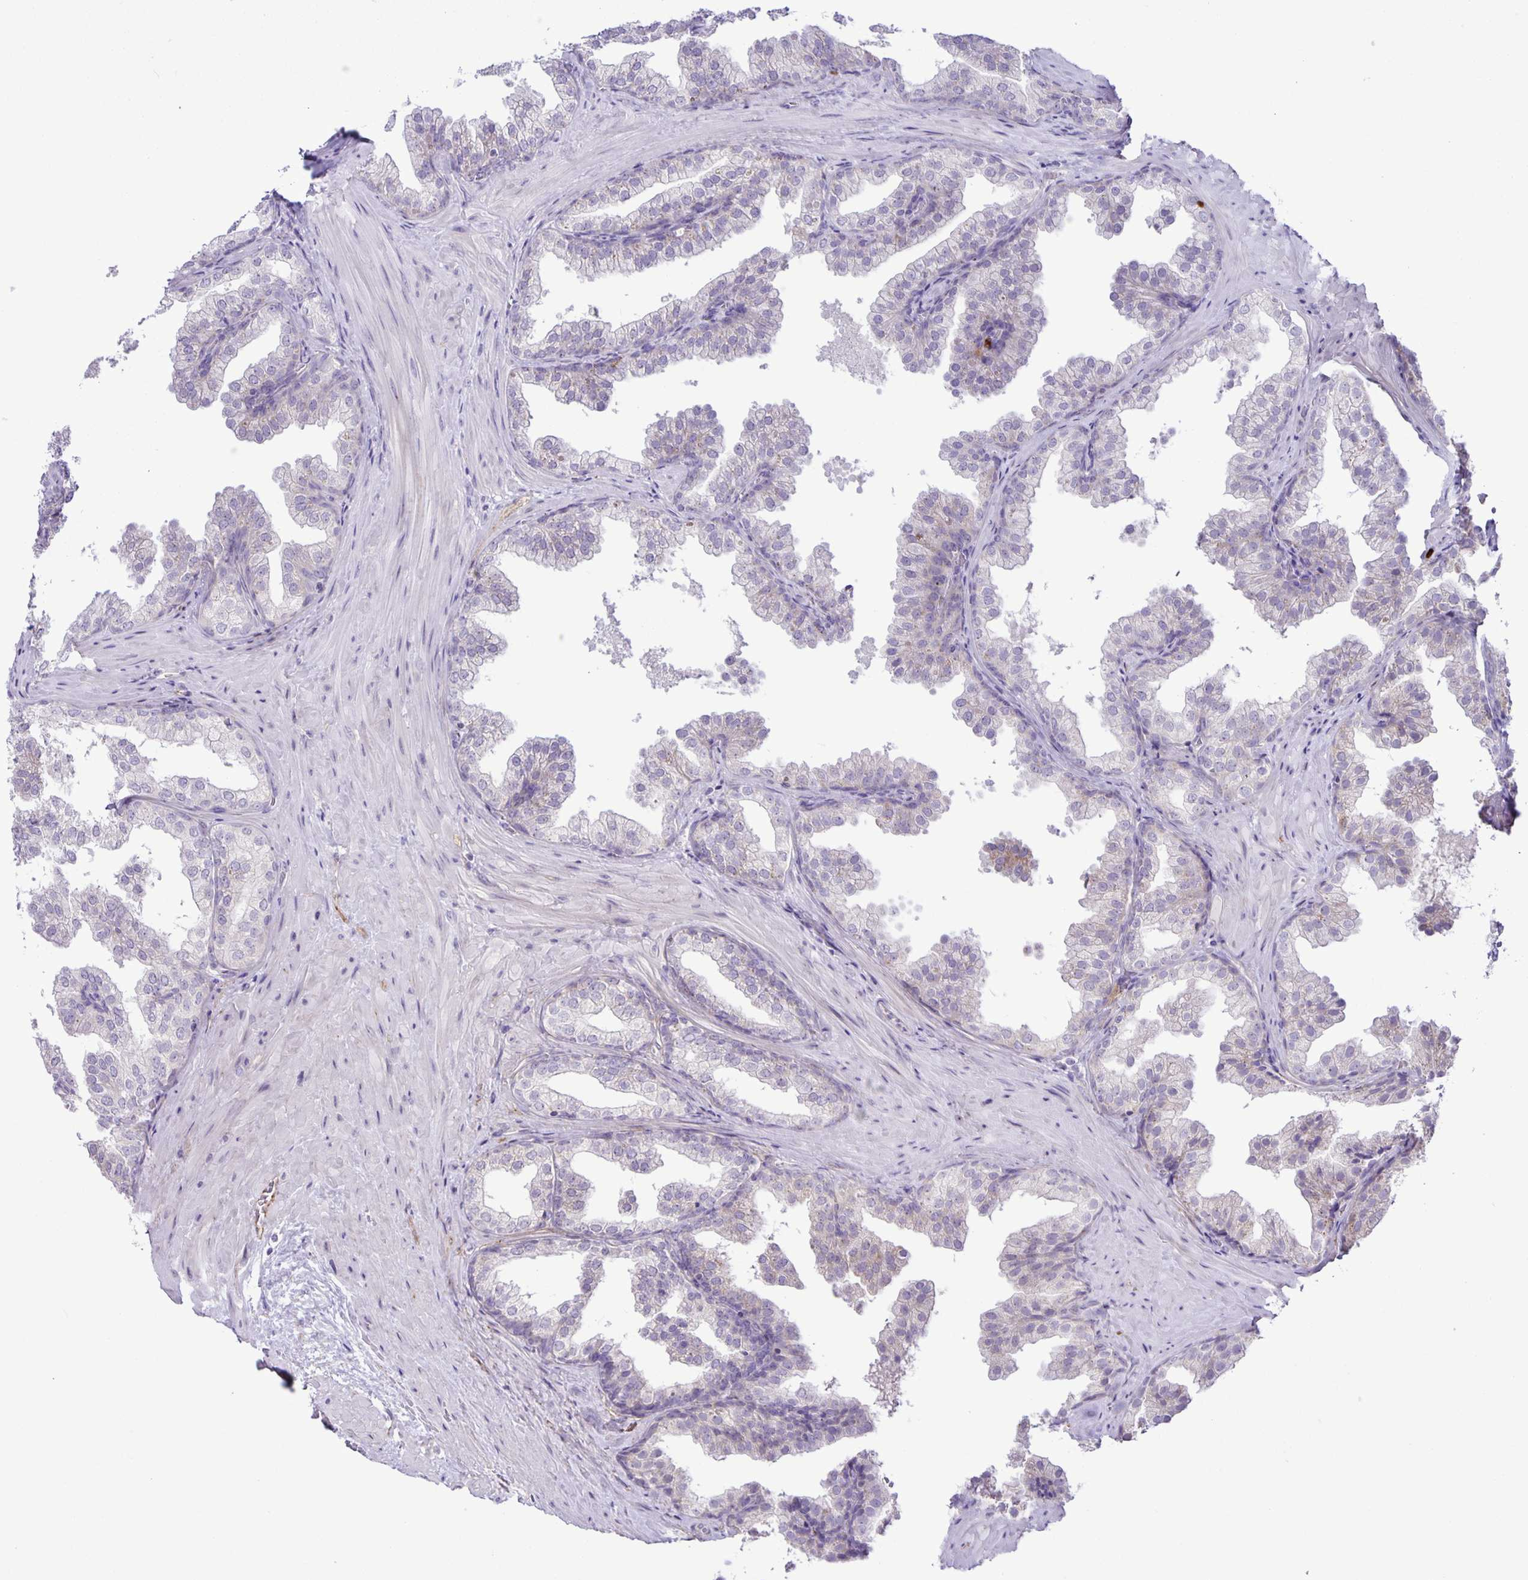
{"staining": {"intensity": "negative", "quantity": "none", "location": "none"}, "tissue": "prostate", "cell_type": "Glandular cells", "image_type": "normal", "snomed": [{"axis": "morphology", "description": "Normal tissue, NOS"}, {"axis": "topography", "description": "Prostate"}], "caption": "Immunohistochemistry micrograph of normal prostate: prostate stained with DAB (3,3'-diaminobenzidine) reveals no significant protein staining in glandular cells. The staining is performed using DAB brown chromogen with nuclei counter-stained in using hematoxylin.", "gene": "ADCK1", "patient": {"sex": "male", "age": 37}}